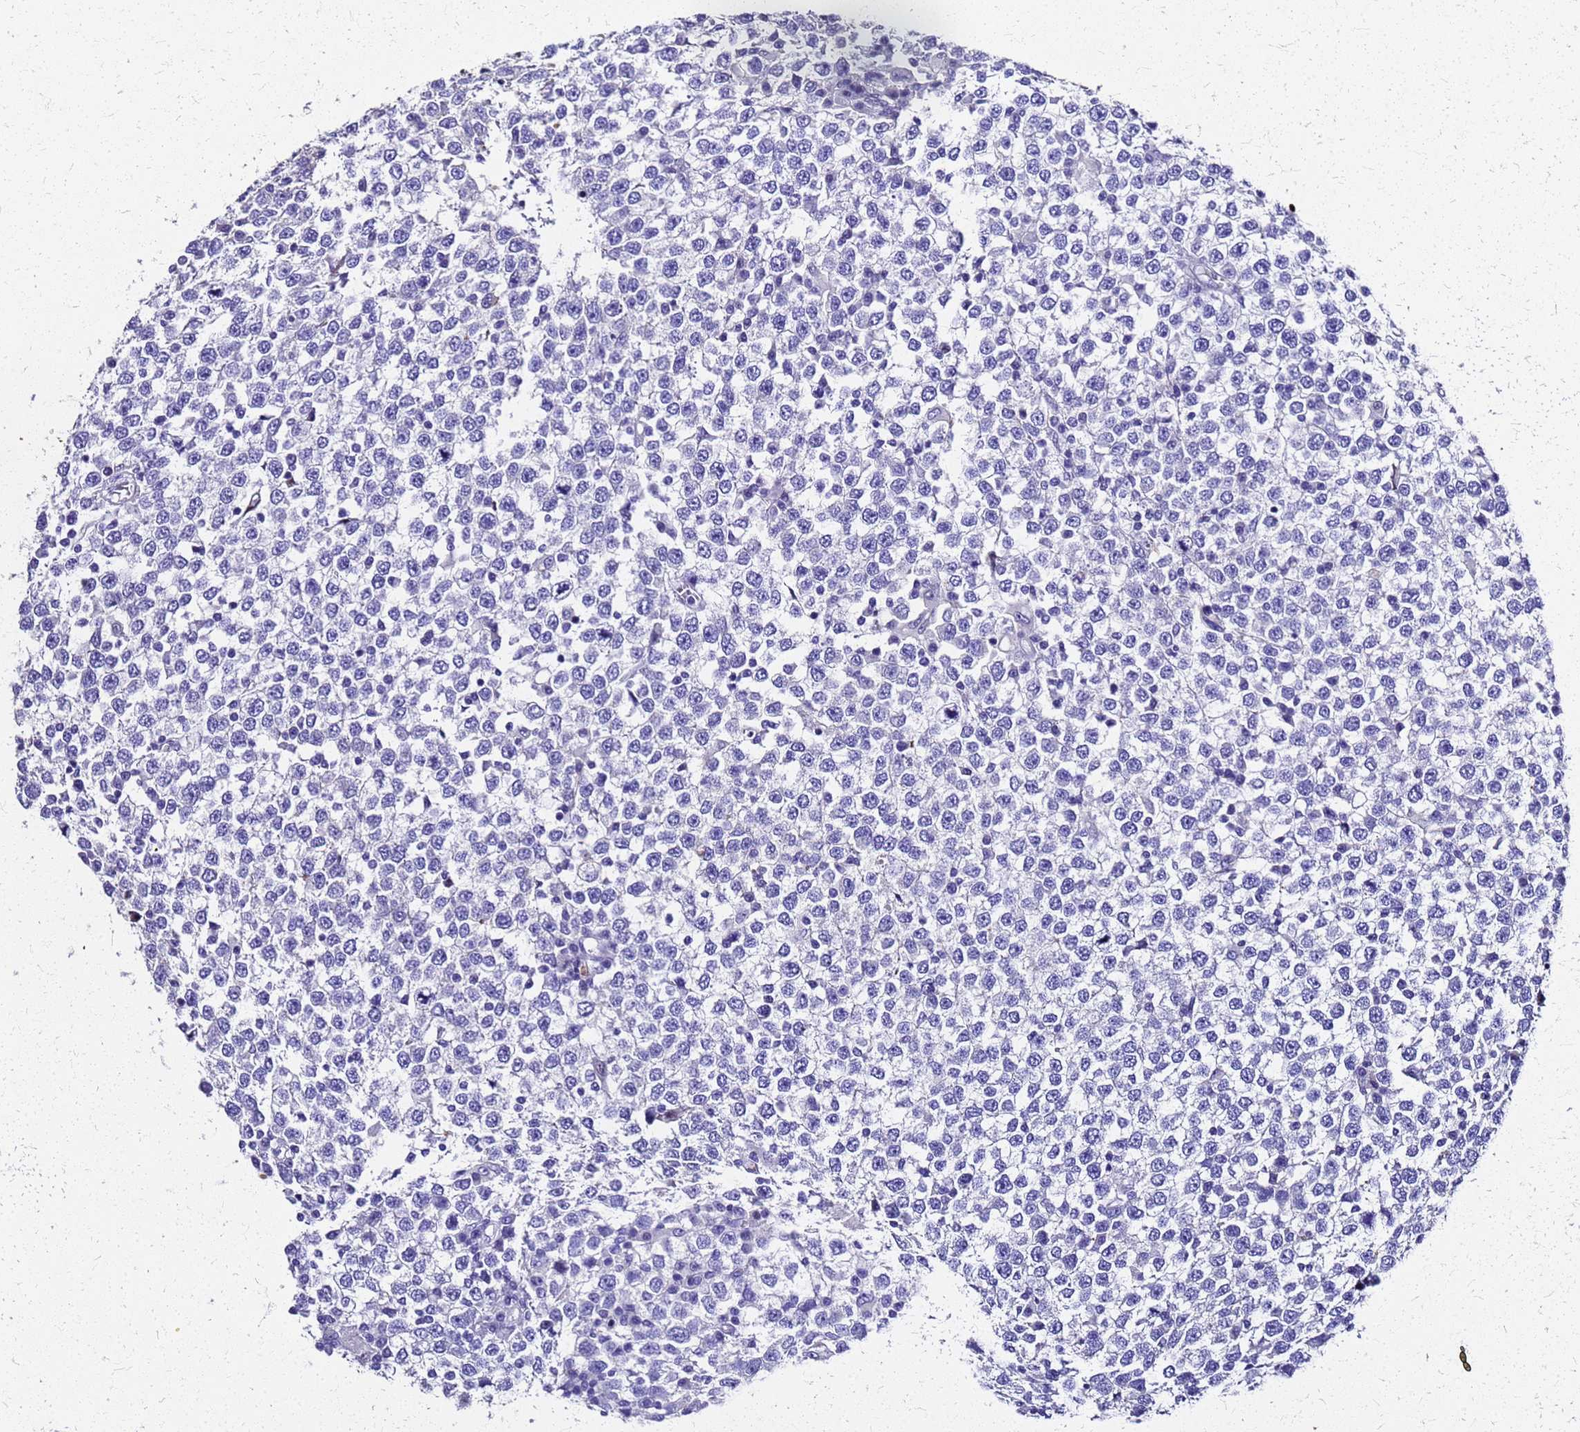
{"staining": {"intensity": "negative", "quantity": "none", "location": "none"}, "tissue": "testis cancer", "cell_type": "Tumor cells", "image_type": "cancer", "snomed": [{"axis": "morphology", "description": "Seminoma, NOS"}, {"axis": "topography", "description": "Testis"}], "caption": "IHC histopathology image of neoplastic tissue: testis seminoma stained with DAB demonstrates no significant protein staining in tumor cells.", "gene": "SMIM21", "patient": {"sex": "male", "age": 65}}